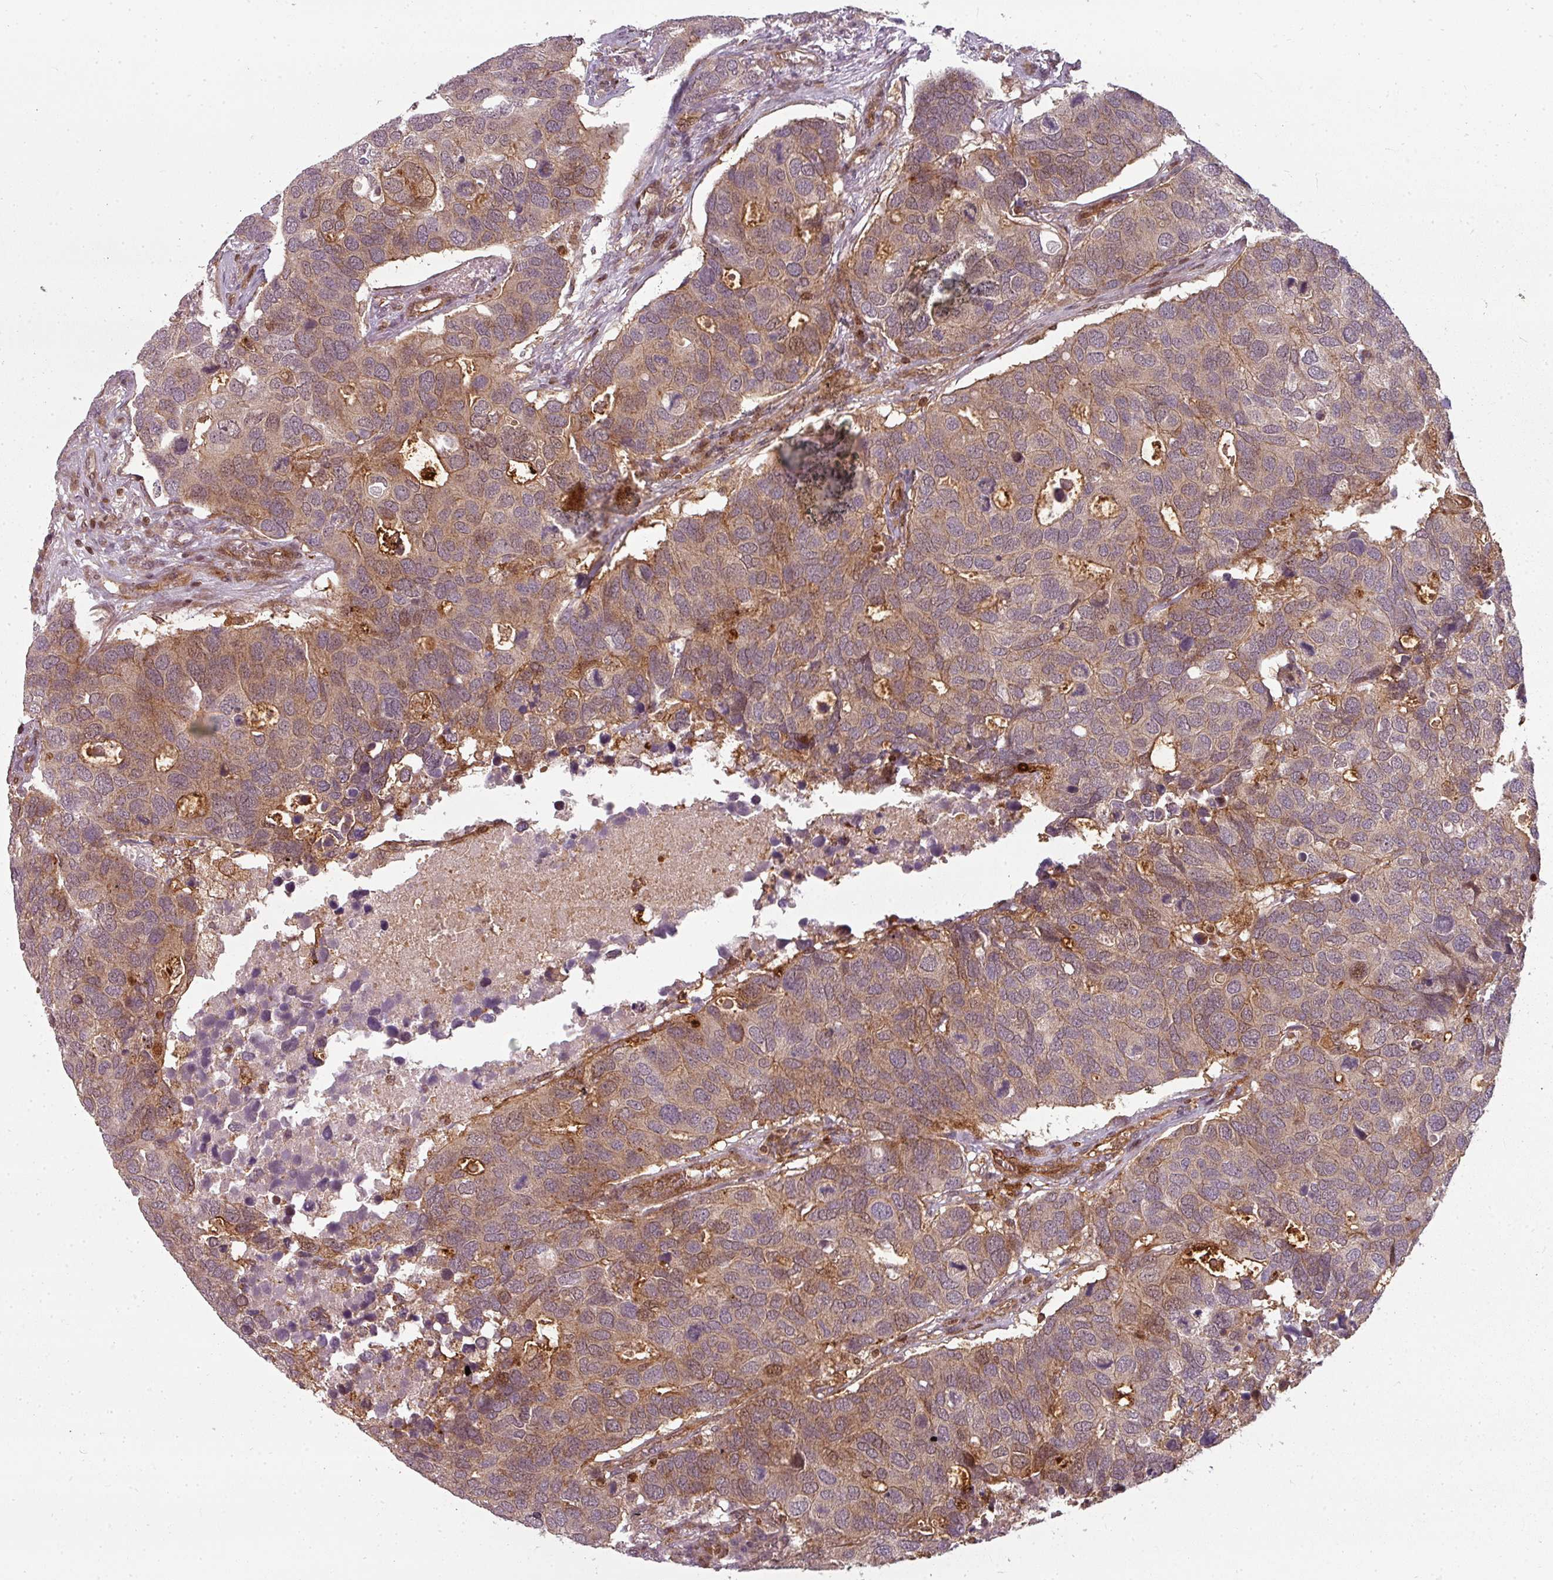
{"staining": {"intensity": "weak", "quantity": "25%-75%", "location": "cytoplasmic/membranous,nuclear"}, "tissue": "breast cancer", "cell_type": "Tumor cells", "image_type": "cancer", "snomed": [{"axis": "morphology", "description": "Duct carcinoma"}, {"axis": "topography", "description": "Breast"}], "caption": "About 25%-75% of tumor cells in human infiltrating ductal carcinoma (breast) demonstrate weak cytoplasmic/membranous and nuclear protein staining as visualized by brown immunohistochemical staining.", "gene": "CLIC1", "patient": {"sex": "female", "age": 83}}